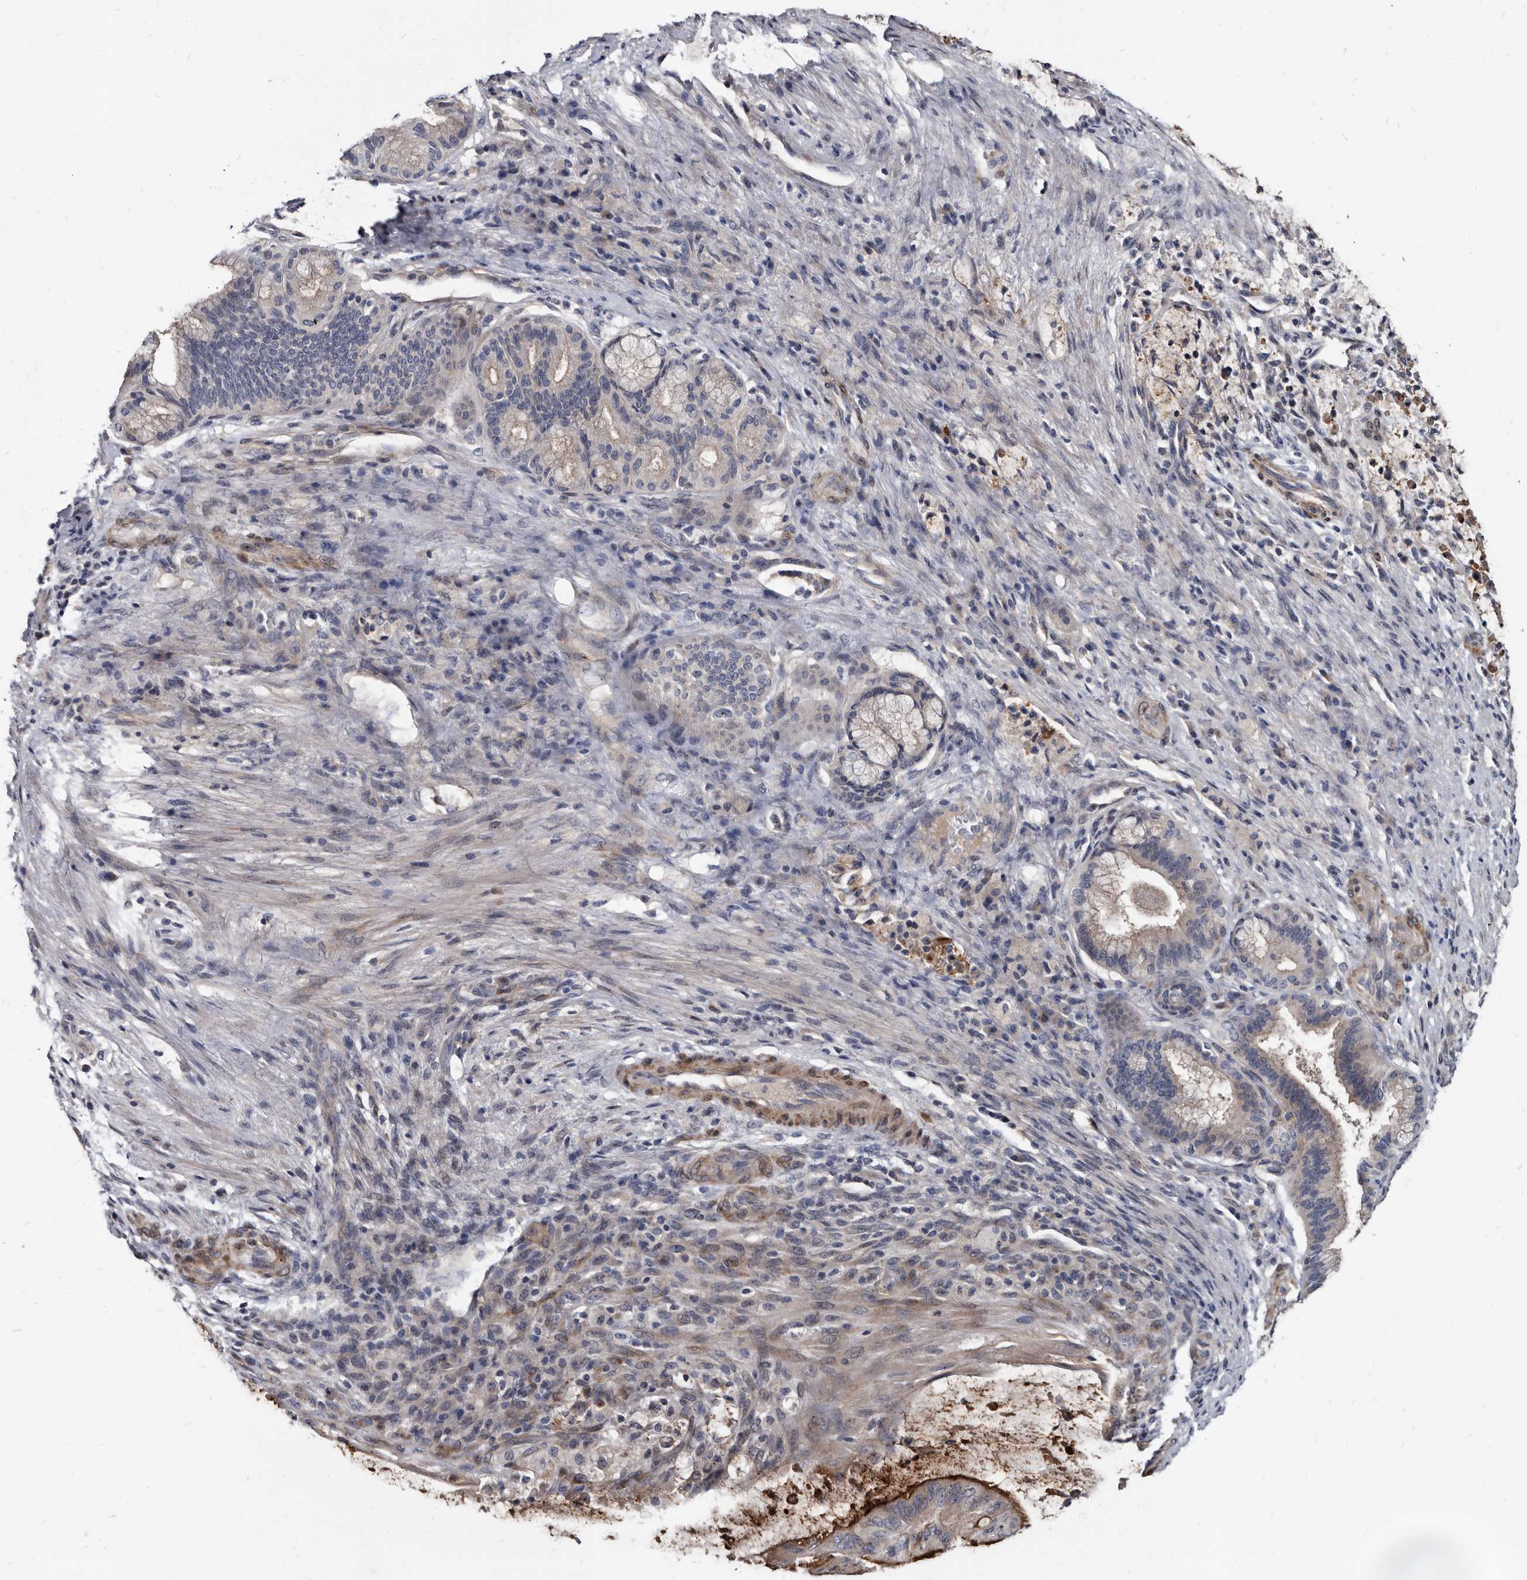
{"staining": {"intensity": "strong", "quantity": "25%-75%", "location": "cytoplasmic/membranous"}, "tissue": "liver cancer", "cell_type": "Tumor cells", "image_type": "cancer", "snomed": [{"axis": "morphology", "description": "Normal tissue, NOS"}, {"axis": "morphology", "description": "Cholangiocarcinoma"}, {"axis": "topography", "description": "Liver"}, {"axis": "topography", "description": "Peripheral nerve tissue"}], "caption": "This photomicrograph demonstrates cholangiocarcinoma (liver) stained with immunohistochemistry (IHC) to label a protein in brown. The cytoplasmic/membranous of tumor cells show strong positivity for the protein. Nuclei are counter-stained blue.", "gene": "PRSS8", "patient": {"sex": "female", "age": 73}}